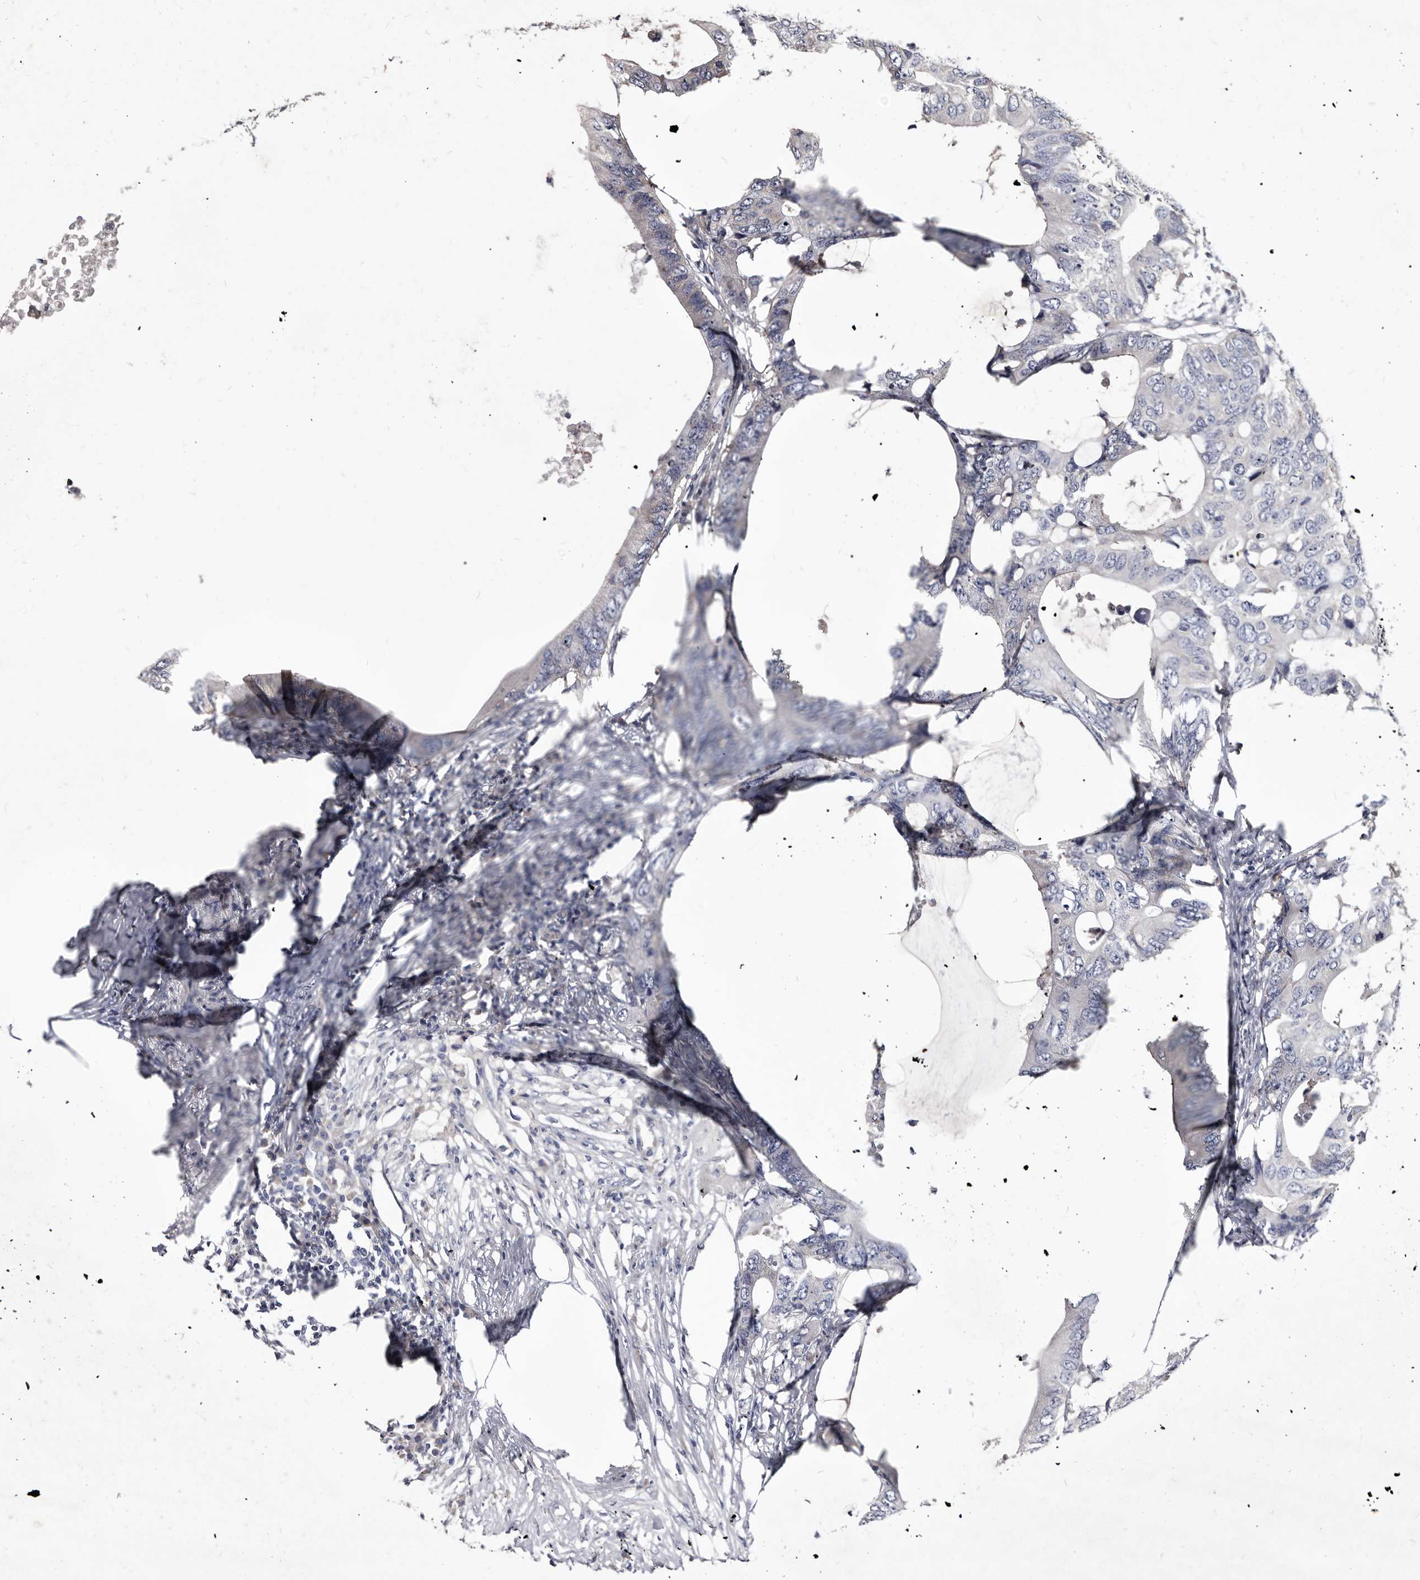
{"staining": {"intensity": "negative", "quantity": "none", "location": "none"}, "tissue": "colorectal cancer", "cell_type": "Tumor cells", "image_type": "cancer", "snomed": [{"axis": "morphology", "description": "Adenocarcinoma, NOS"}, {"axis": "topography", "description": "Colon"}], "caption": "Colorectal cancer was stained to show a protein in brown. There is no significant expression in tumor cells.", "gene": "SLC39A2", "patient": {"sex": "male", "age": 71}}